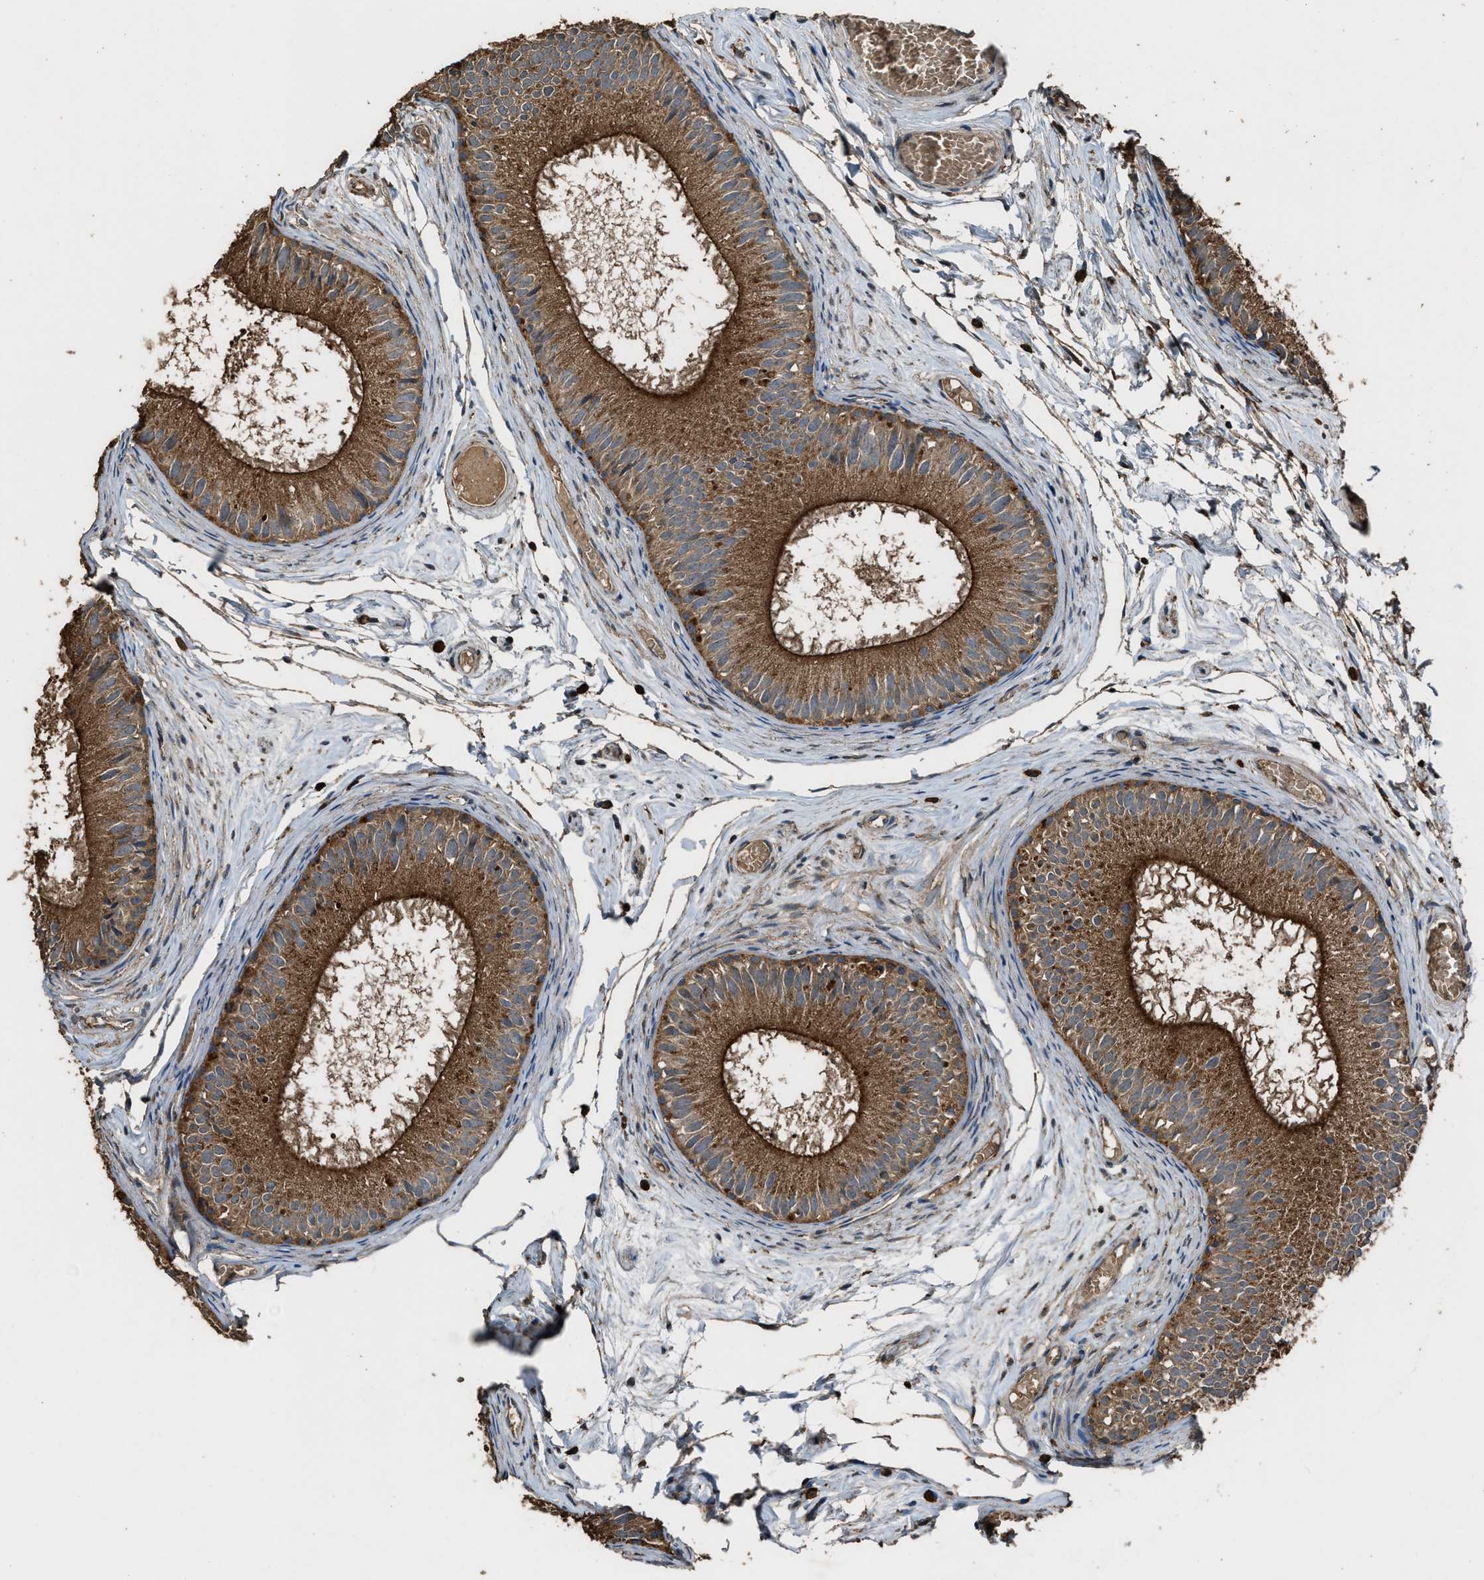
{"staining": {"intensity": "strong", "quantity": ">75%", "location": "cytoplasmic/membranous"}, "tissue": "epididymis", "cell_type": "Glandular cells", "image_type": "normal", "snomed": [{"axis": "morphology", "description": "Normal tissue, NOS"}, {"axis": "topography", "description": "Epididymis"}], "caption": "Epididymis stained with a brown dye demonstrates strong cytoplasmic/membranous positive expression in about >75% of glandular cells.", "gene": "MAP3K8", "patient": {"sex": "male", "age": 46}}